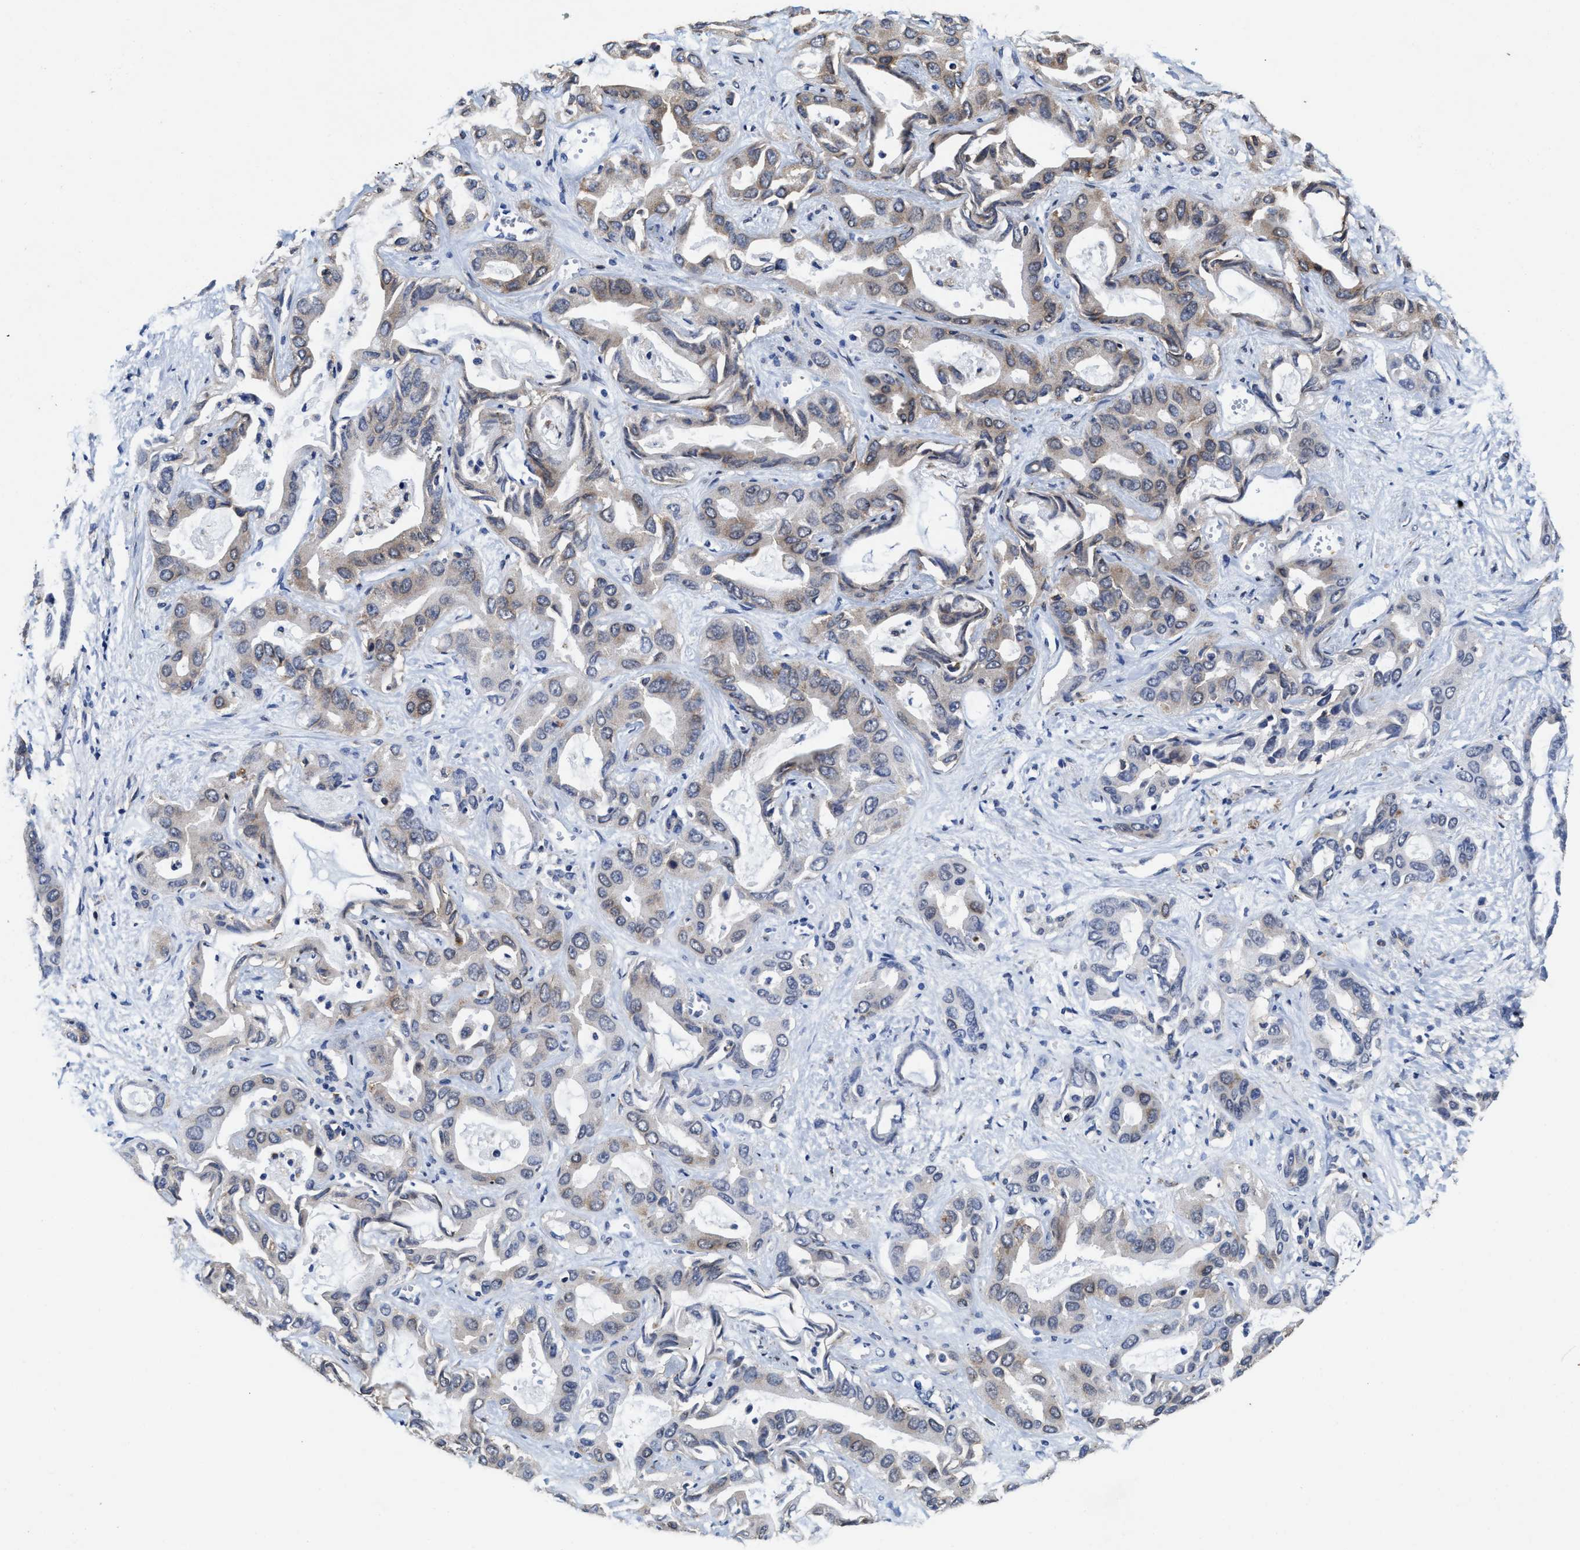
{"staining": {"intensity": "weak", "quantity": "<25%", "location": "cytoplasmic/membranous"}, "tissue": "liver cancer", "cell_type": "Tumor cells", "image_type": "cancer", "snomed": [{"axis": "morphology", "description": "Cholangiocarcinoma"}, {"axis": "topography", "description": "Liver"}], "caption": "IHC of human liver cancer (cholangiocarcinoma) exhibits no positivity in tumor cells.", "gene": "SFXN4", "patient": {"sex": "female", "age": 52}}